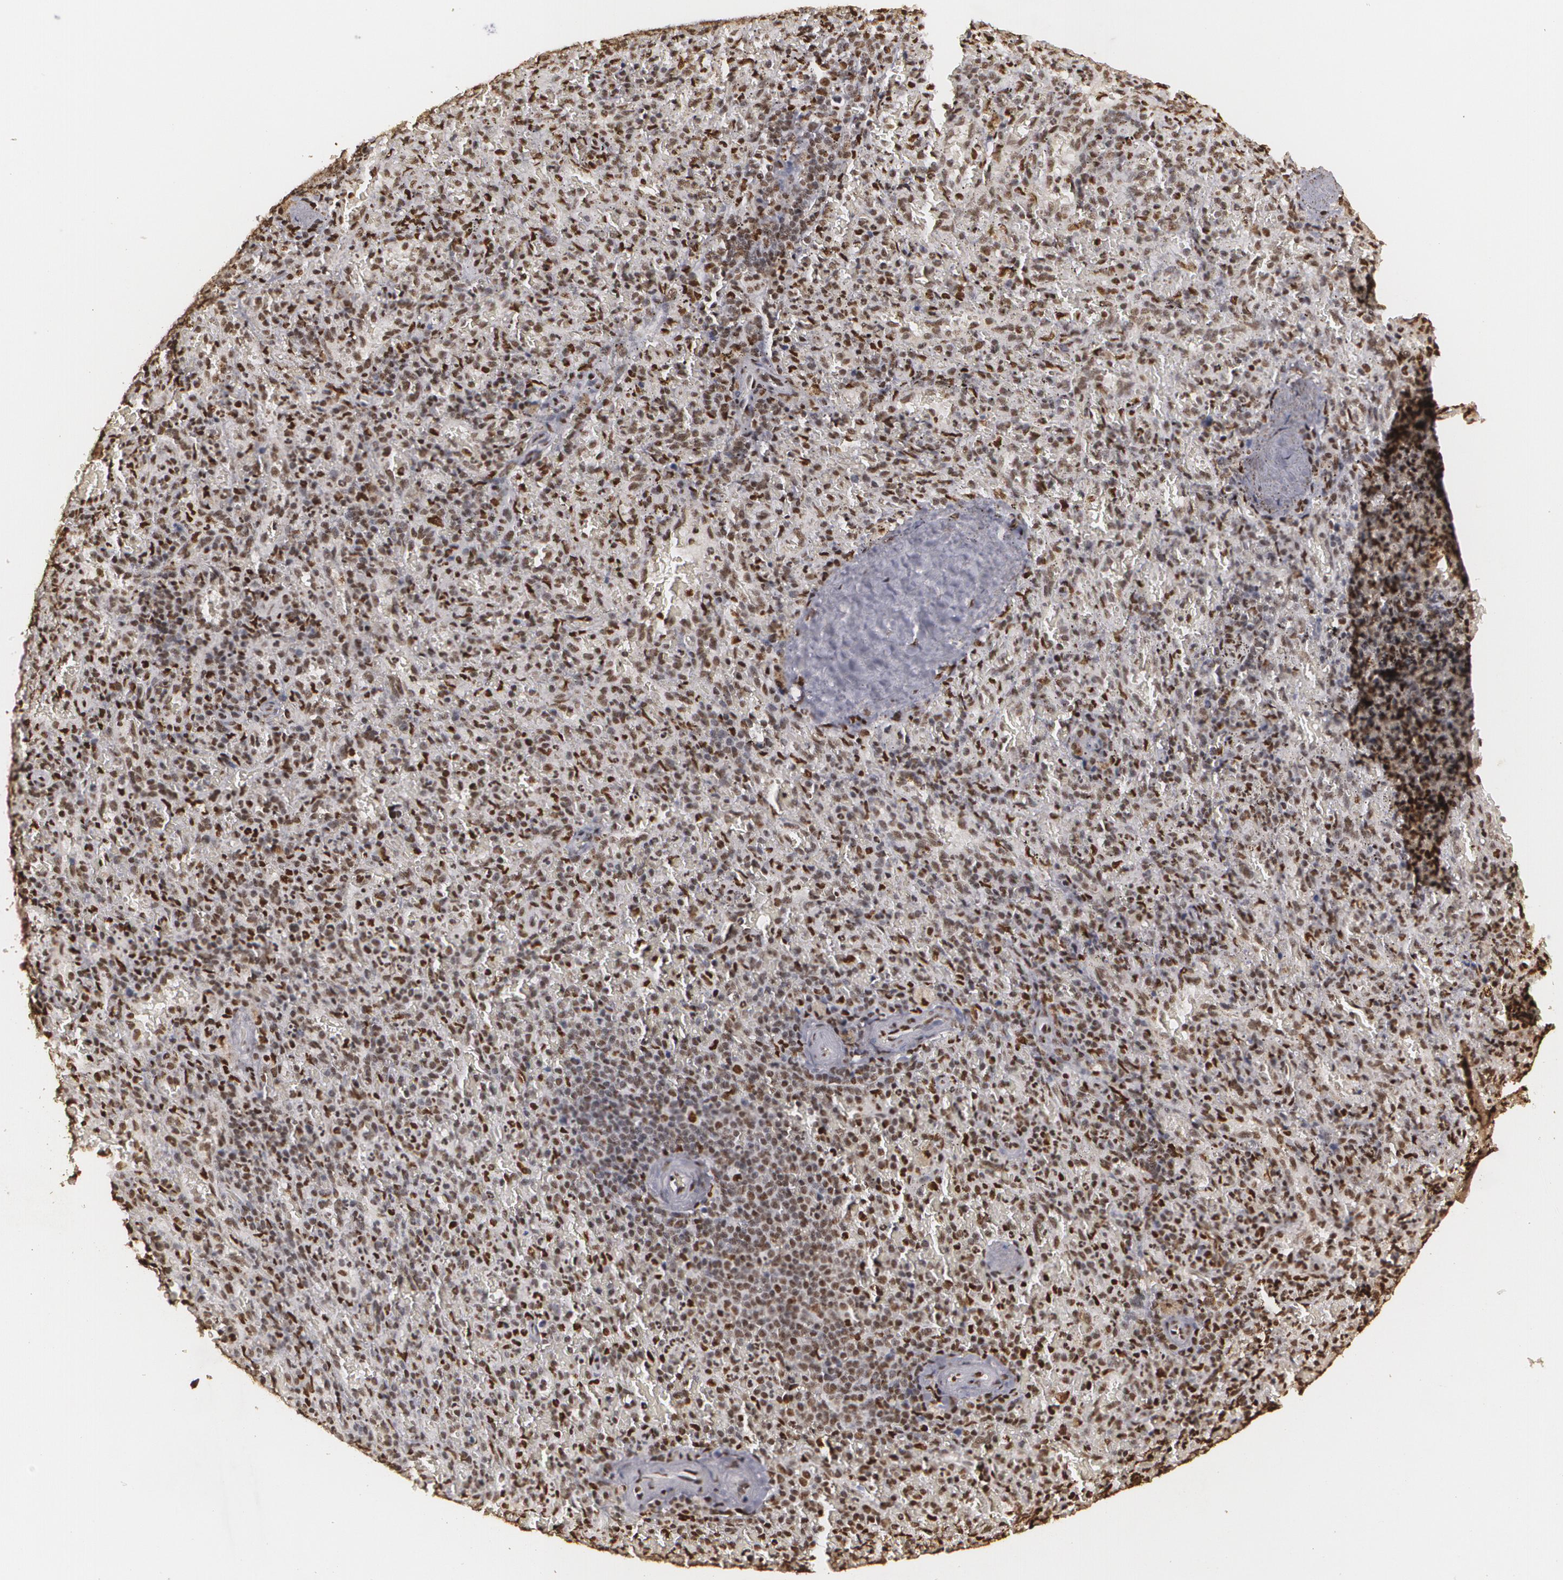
{"staining": {"intensity": "moderate", "quantity": ">75%", "location": "nuclear"}, "tissue": "spleen", "cell_type": "Cells in red pulp", "image_type": "normal", "snomed": [{"axis": "morphology", "description": "Normal tissue, NOS"}, {"axis": "topography", "description": "Spleen"}], "caption": "About >75% of cells in red pulp in benign human spleen exhibit moderate nuclear protein positivity as visualized by brown immunohistochemical staining.", "gene": "RCOR1", "patient": {"sex": "female", "age": 50}}